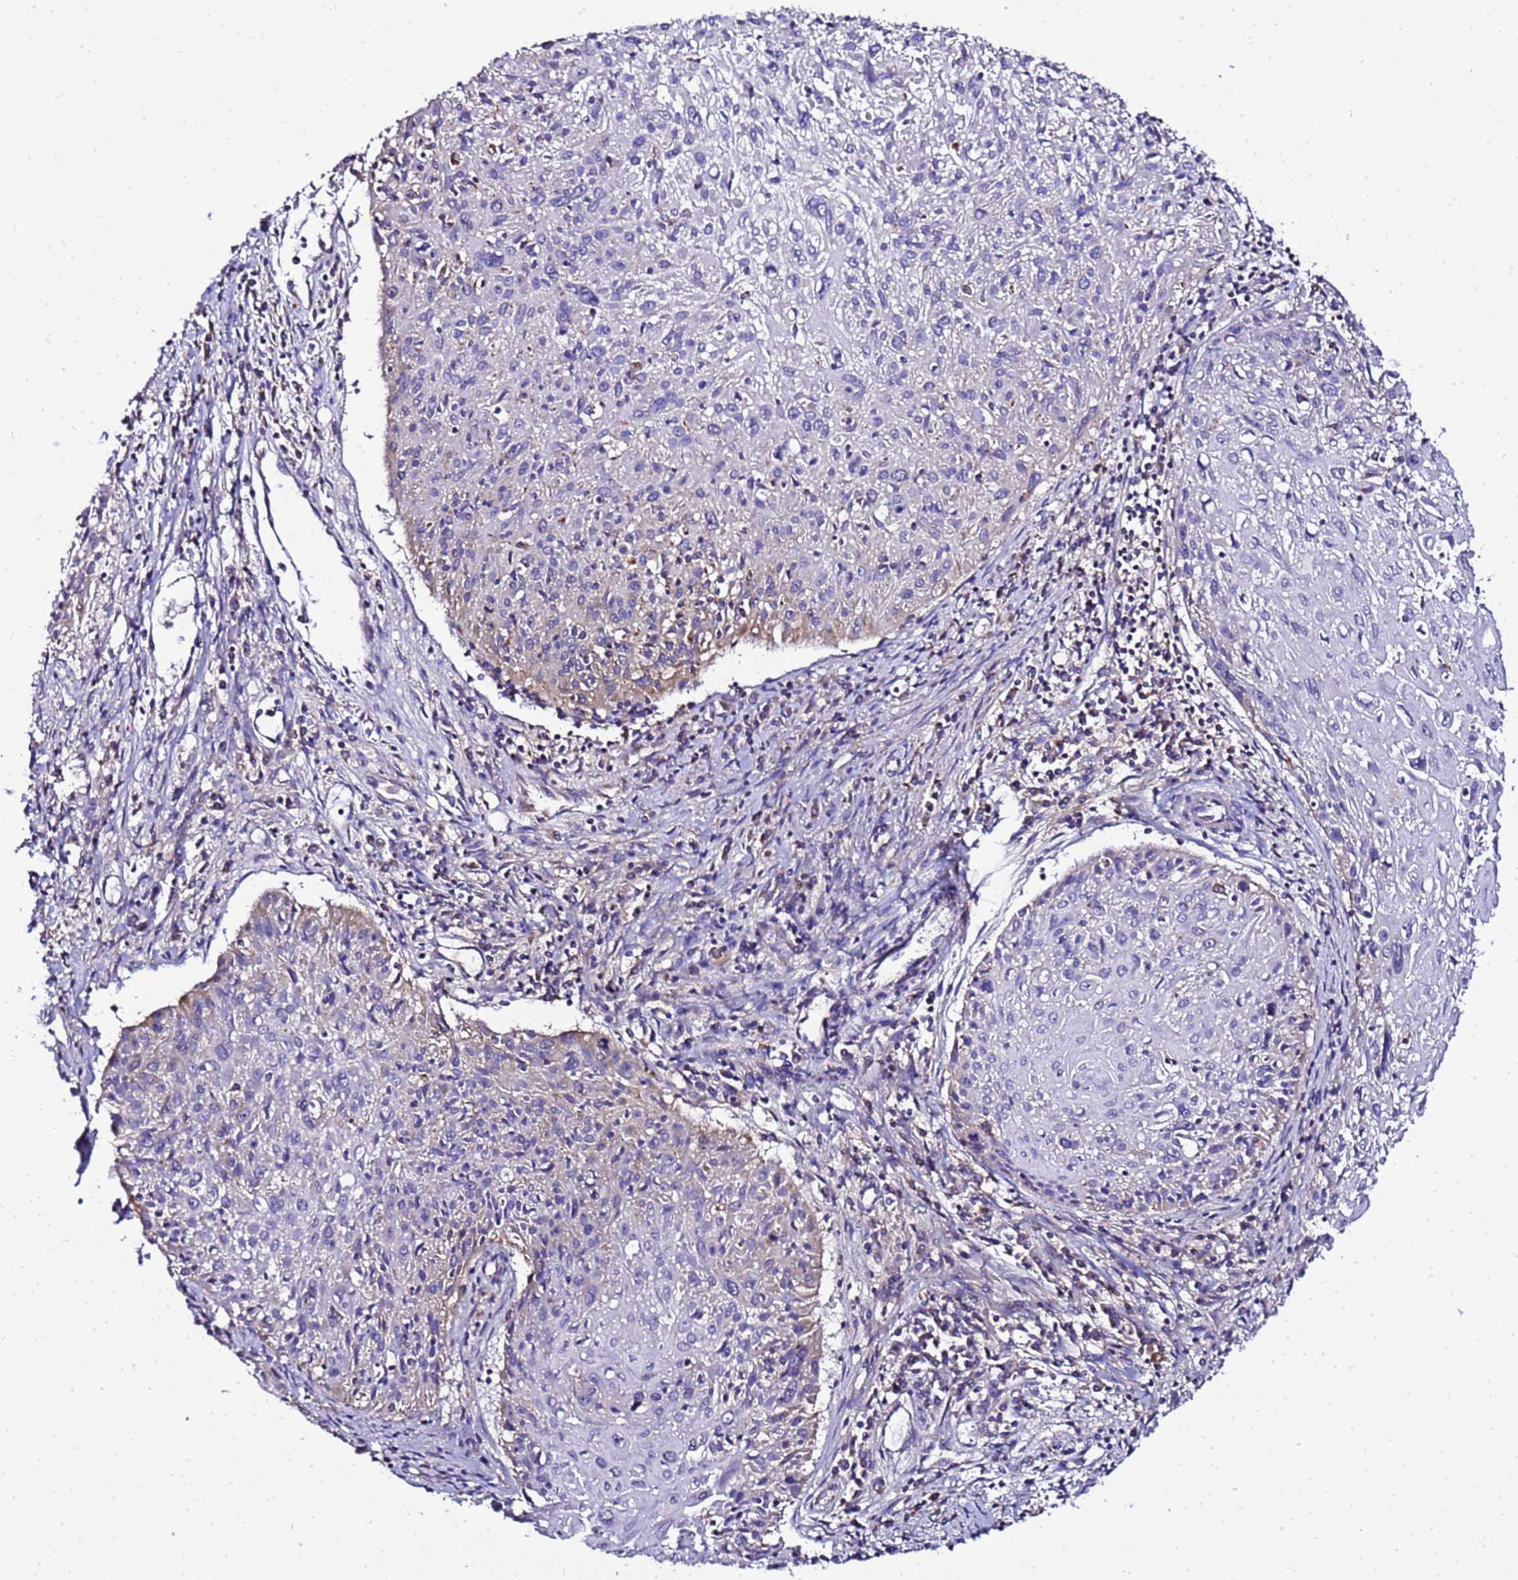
{"staining": {"intensity": "weak", "quantity": "<25%", "location": "cytoplasmic/membranous"}, "tissue": "cervical cancer", "cell_type": "Tumor cells", "image_type": "cancer", "snomed": [{"axis": "morphology", "description": "Squamous cell carcinoma, NOS"}, {"axis": "topography", "description": "Cervix"}], "caption": "There is no significant staining in tumor cells of cervical cancer. Nuclei are stained in blue.", "gene": "HIGD2A", "patient": {"sex": "female", "age": 51}}